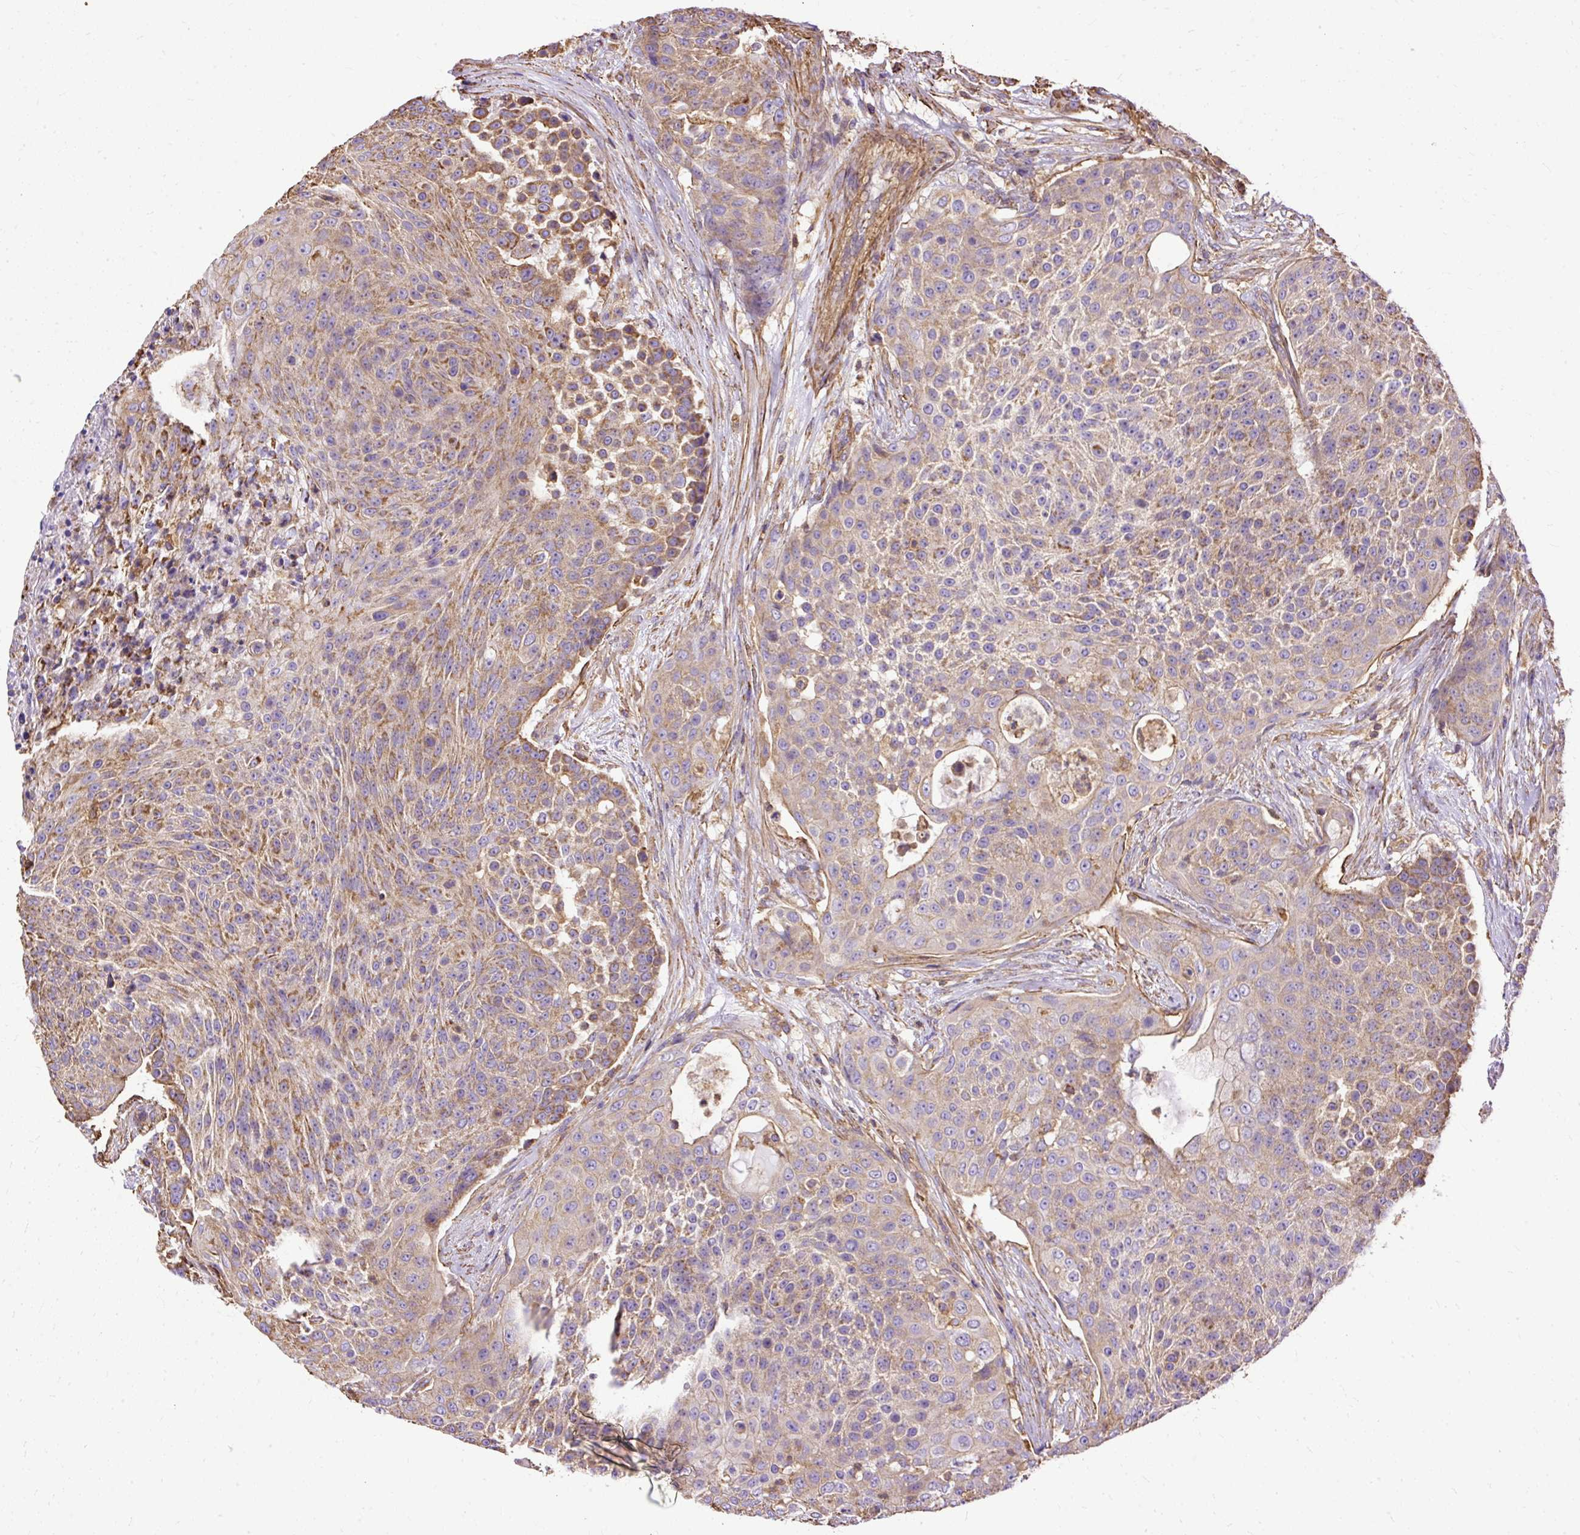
{"staining": {"intensity": "moderate", "quantity": ">75%", "location": "cytoplasmic/membranous"}, "tissue": "urothelial cancer", "cell_type": "Tumor cells", "image_type": "cancer", "snomed": [{"axis": "morphology", "description": "Urothelial carcinoma, High grade"}, {"axis": "topography", "description": "Urinary bladder"}], "caption": "This is a photomicrograph of immunohistochemistry (IHC) staining of high-grade urothelial carcinoma, which shows moderate expression in the cytoplasmic/membranous of tumor cells.", "gene": "KLHL11", "patient": {"sex": "female", "age": 63}}